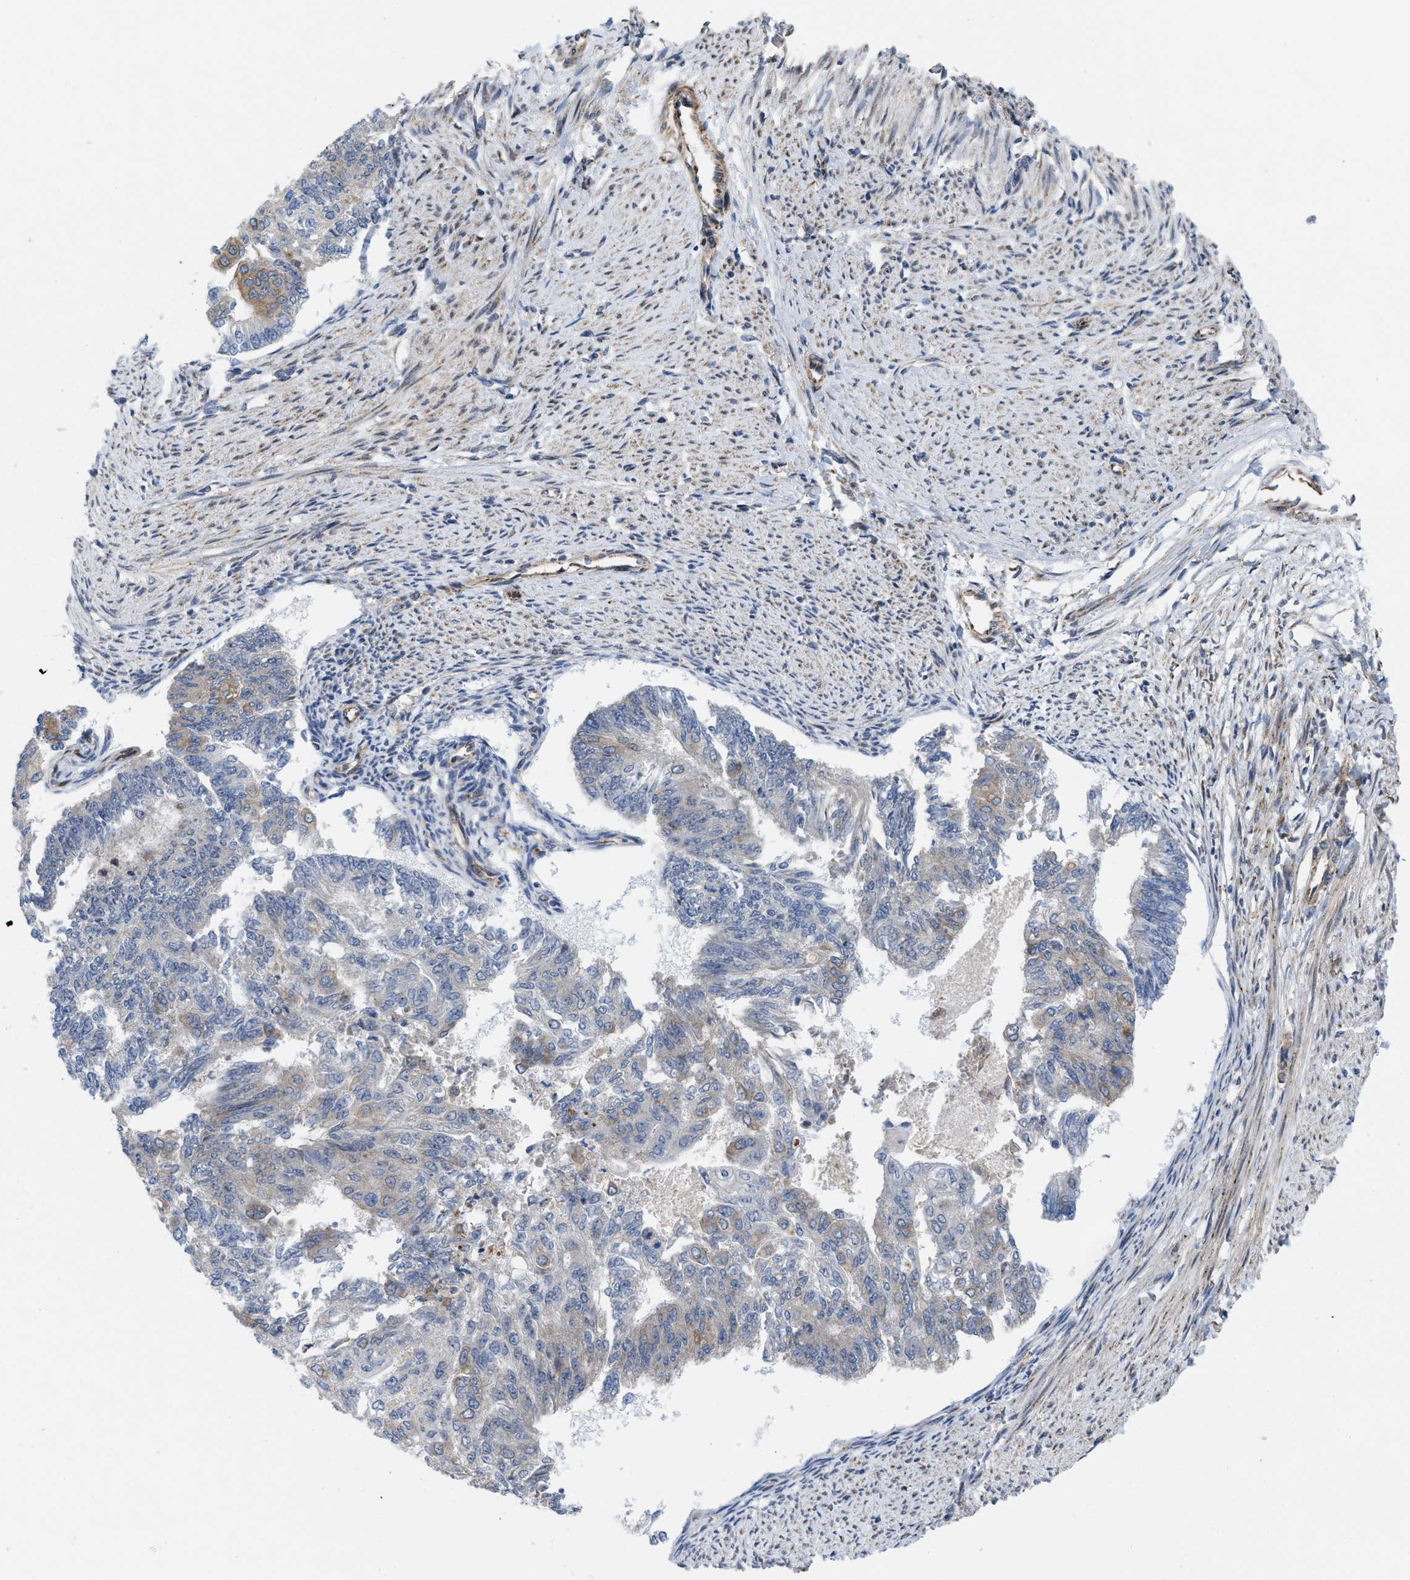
{"staining": {"intensity": "weak", "quantity": "<25%", "location": "cytoplasmic/membranous"}, "tissue": "endometrial cancer", "cell_type": "Tumor cells", "image_type": "cancer", "snomed": [{"axis": "morphology", "description": "Adenocarcinoma, NOS"}, {"axis": "topography", "description": "Endometrium"}], "caption": "This is an IHC image of endometrial cancer. There is no staining in tumor cells.", "gene": "EOGT", "patient": {"sex": "female", "age": 32}}